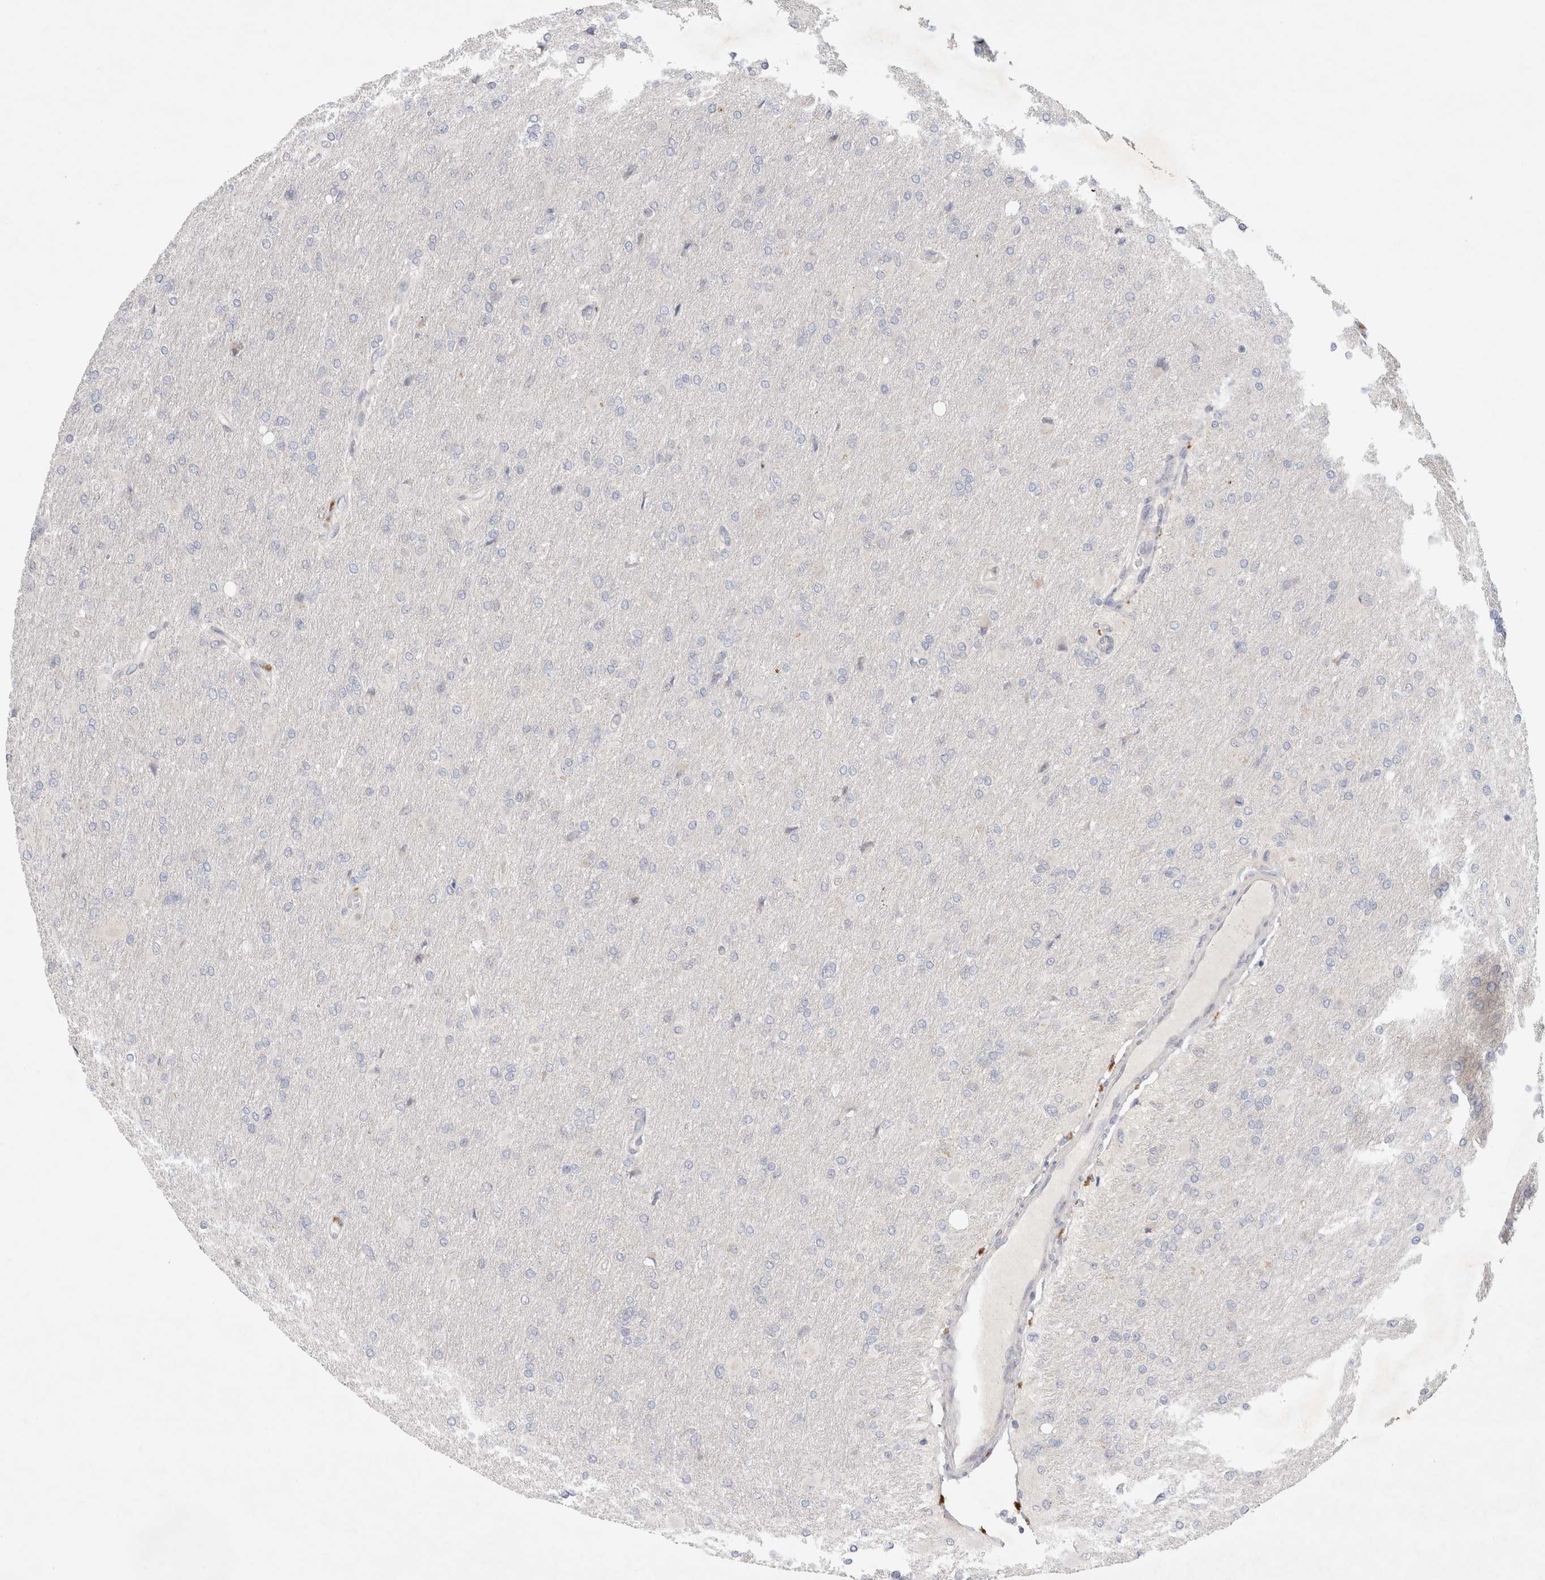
{"staining": {"intensity": "negative", "quantity": "none", "location": "none"}, "tissue": "glioma", "cell_type": "Tumor cells", "image_type": "cancer", "snomed": [{"axis": "morphology", "description": "Glioma, malignant, High grade"}, {"axis": "topography", "description": "Cerebral cortex"}], "caption": "High power microscopy image of an immunohistochemistry histopathology image of glioma, revealing no significant staining in tumor cells.", "gene": "BICD2", "patient": {"sex": "female", "age": 36}}